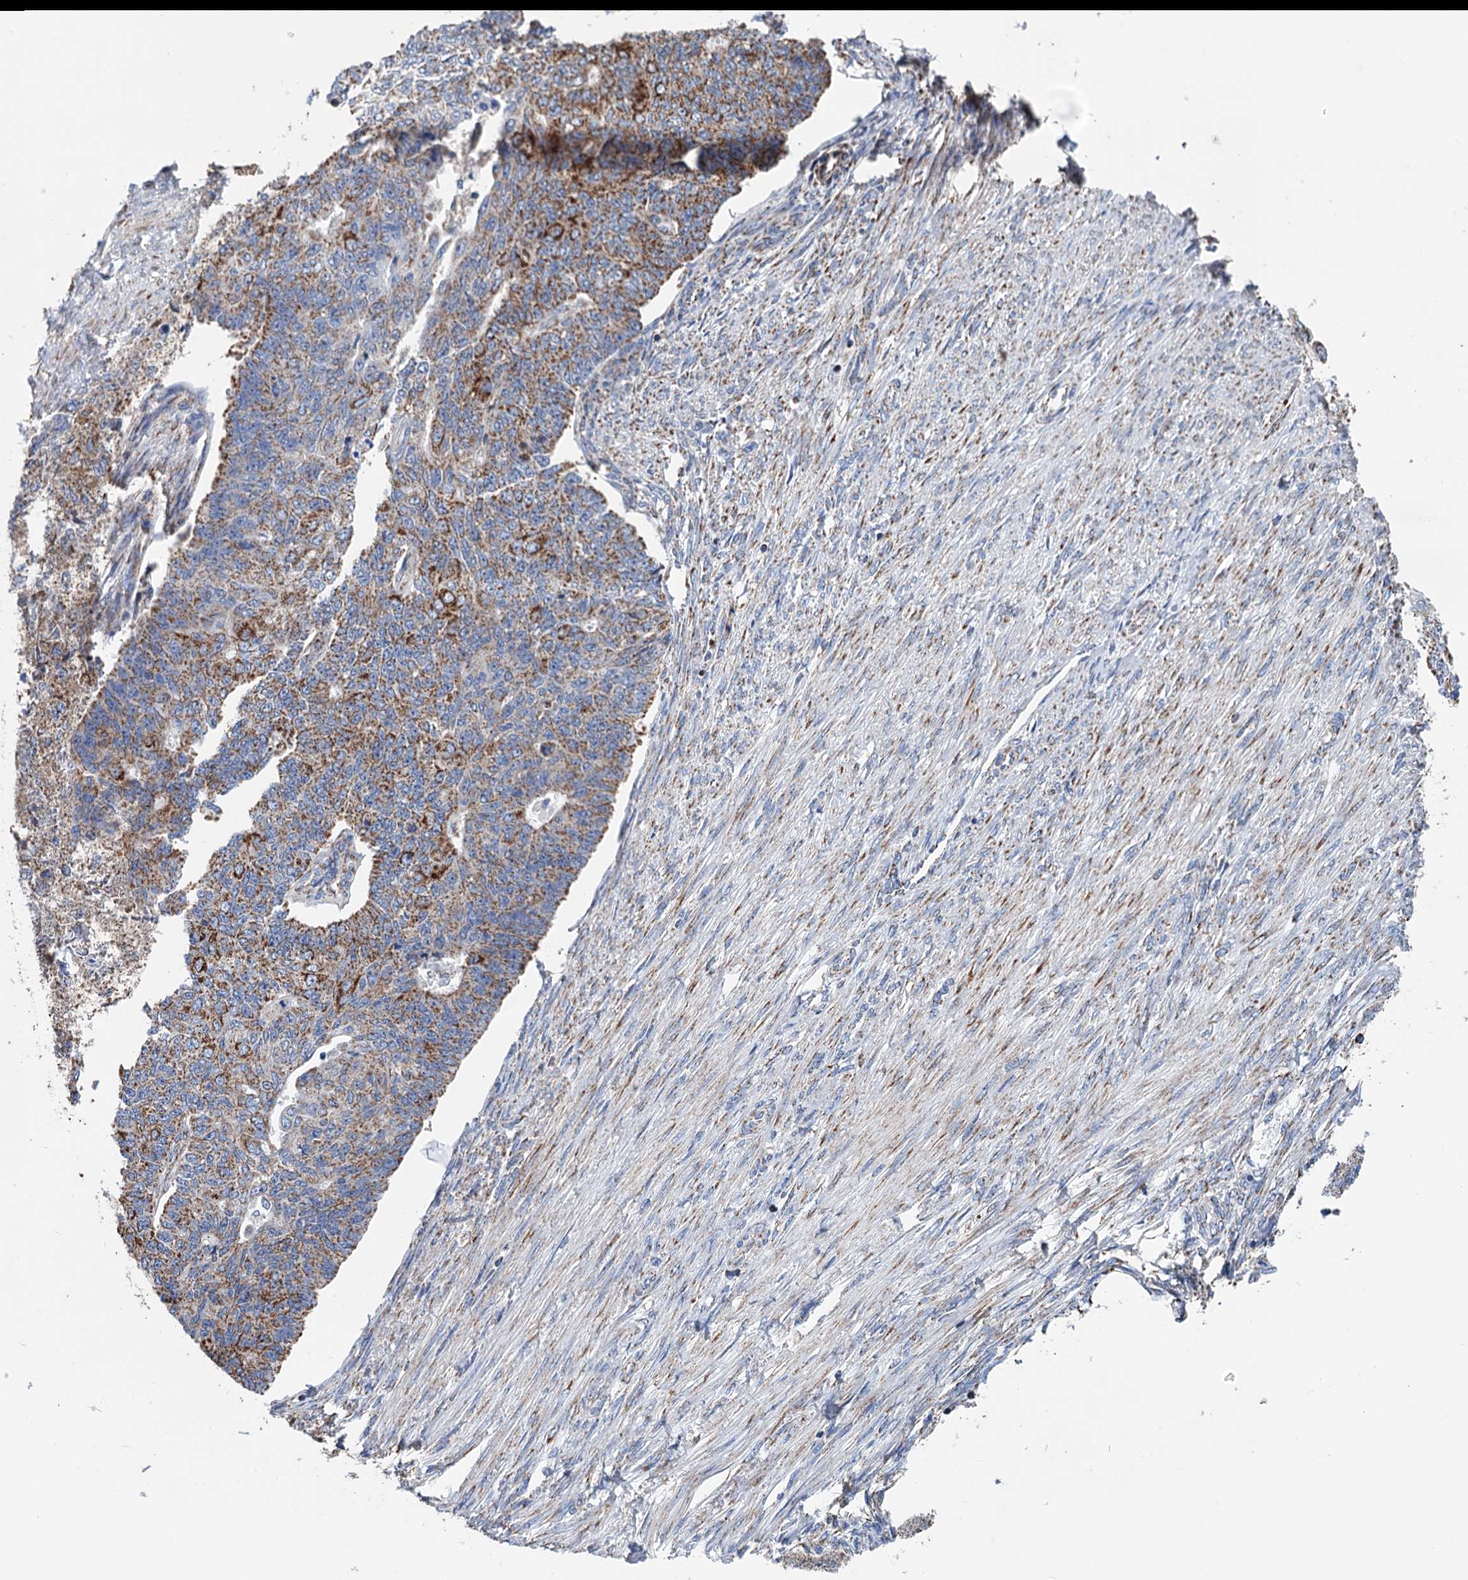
{"staining": {"intensity": "moderate", "quantity": ">75%", "location": "cytoplasmic/membranous"}, "tissue": "endometrial cancer", "cell_type": "Tumor cells", "image_type": "cancer", "snomed": [{"axis": "morphology", "description": "Adenocarcinoma, NOS"}, {"axis": "topography", "description": "Endometrium"}], "caption": "DAB immunohistochemical staining of endometrial cancer (adenocarcinoma) demonstrates moderate cytoplasmic/membranous protein positivity in about >75% of tumor cells.", "gene": "IVD", "patient": {"sex": "female", "age": 32}}